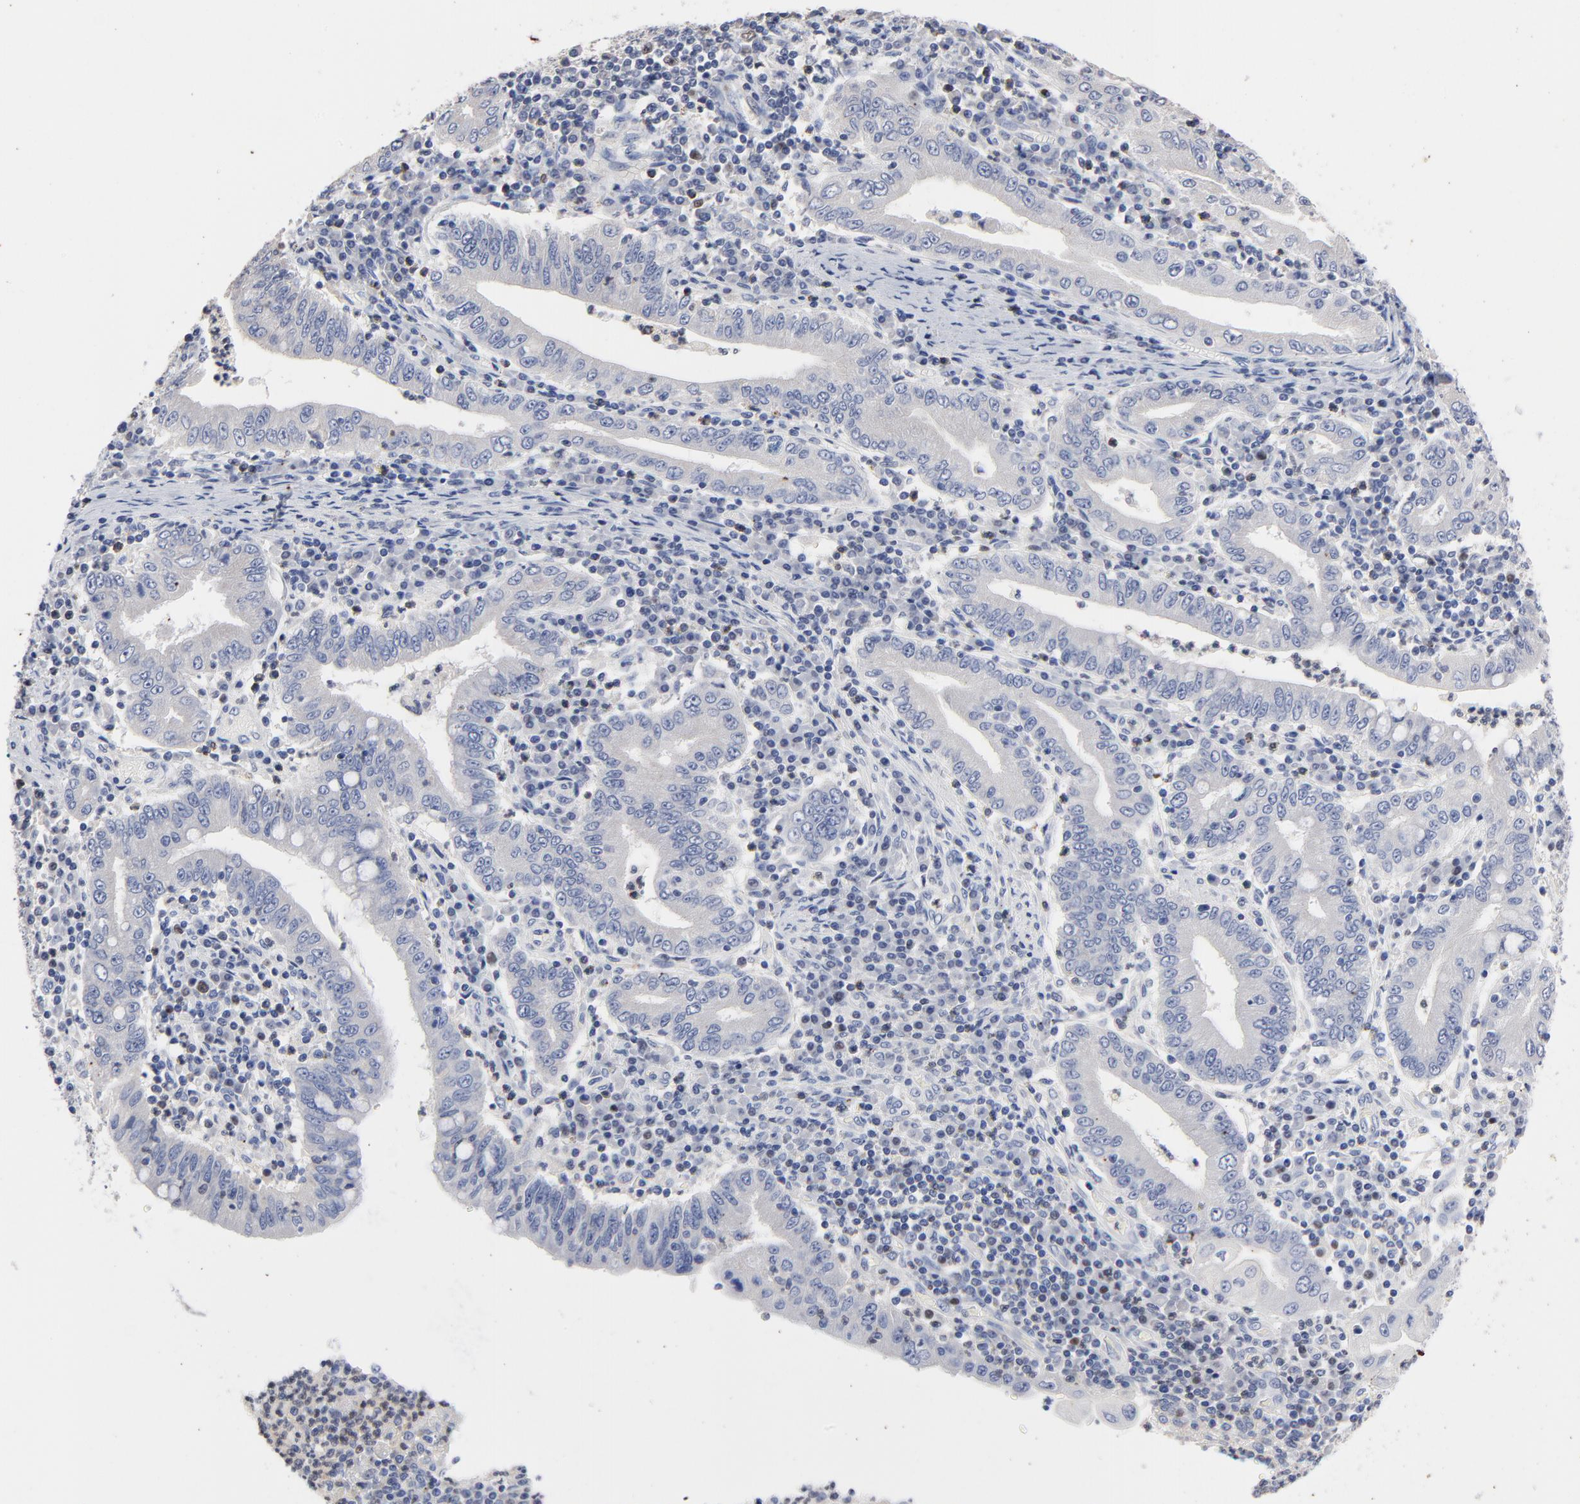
{"staining": {"intensity": "negative", "quantity": "none", "location": "none"}, "tissue": "stomach cancer", "cell_type": "Tumor cells", "image_type": "cancer", "snomed": [{"axis": "morphology", "description": "Normal tissue, NOS"}, {"axis": "morphology", "description": "Adenocarcinoma, NOS"}, {"axis": "topography", "description": "Esophagus"}, {"axis": "topography", "description": "Stomach, upper"}, {"axis": "topography", "description": "Peripheral nerve tissue"}], "caption": "Tumor cells show no significant expression in stomach cancer.", "gene": "AADAC", "patient": {"sex": "male", "age": 62}}